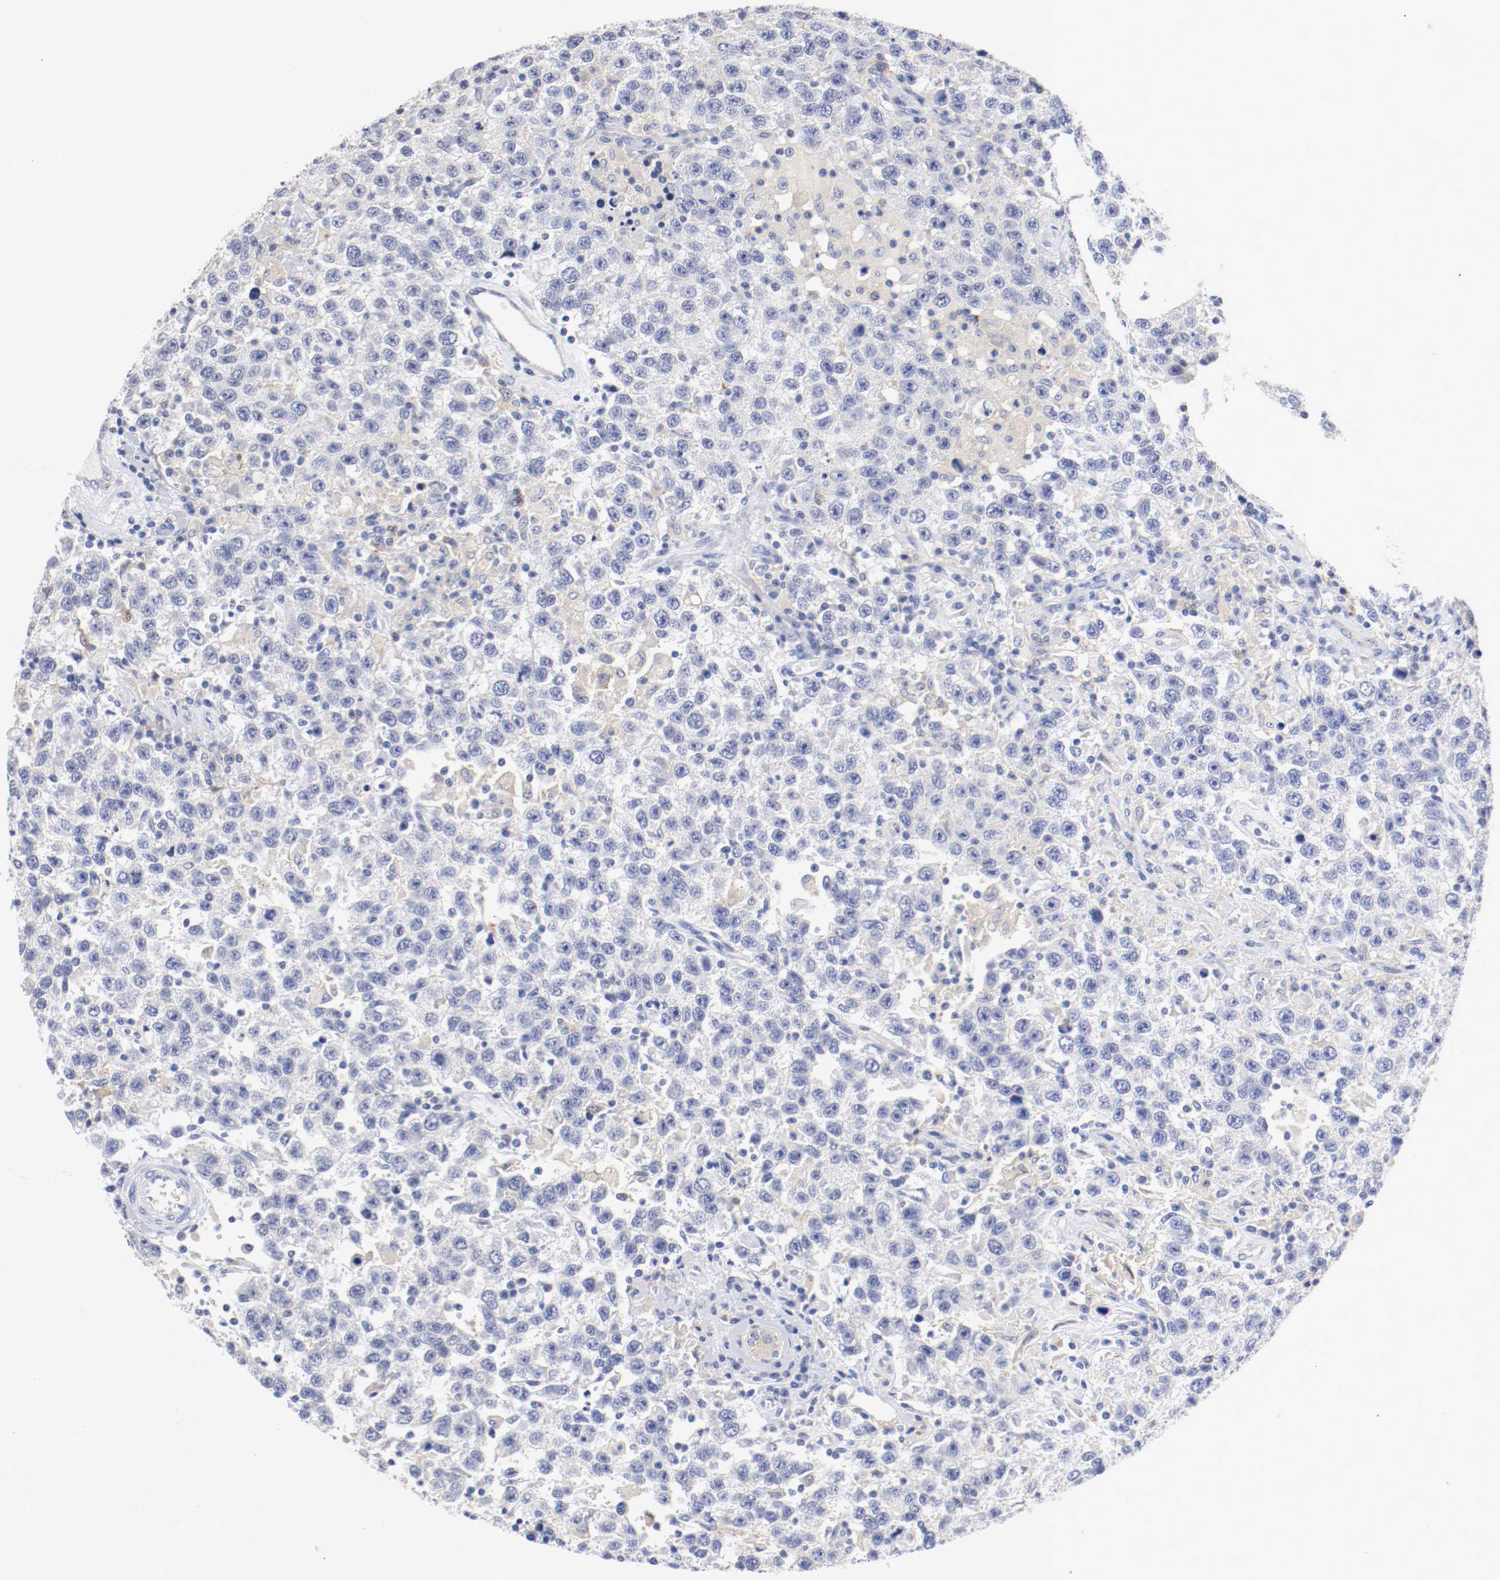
{"staining": {"intensity": "negative", "quantity": "none", "location": "none"}, "tissue": "testis cancer", "cell_type": "Tumor cells", "image_type": "cancer", "snomed": [{"axis": "morphology", "description": "Seminoma, NOS"}, {"axis": "topography", "description": "Testis"}], "caption": "Tumor cells show no significant staining in seminoma (testis).", "gene": "FGFBP1", "patient": {"sex": "male", "age": 41}}